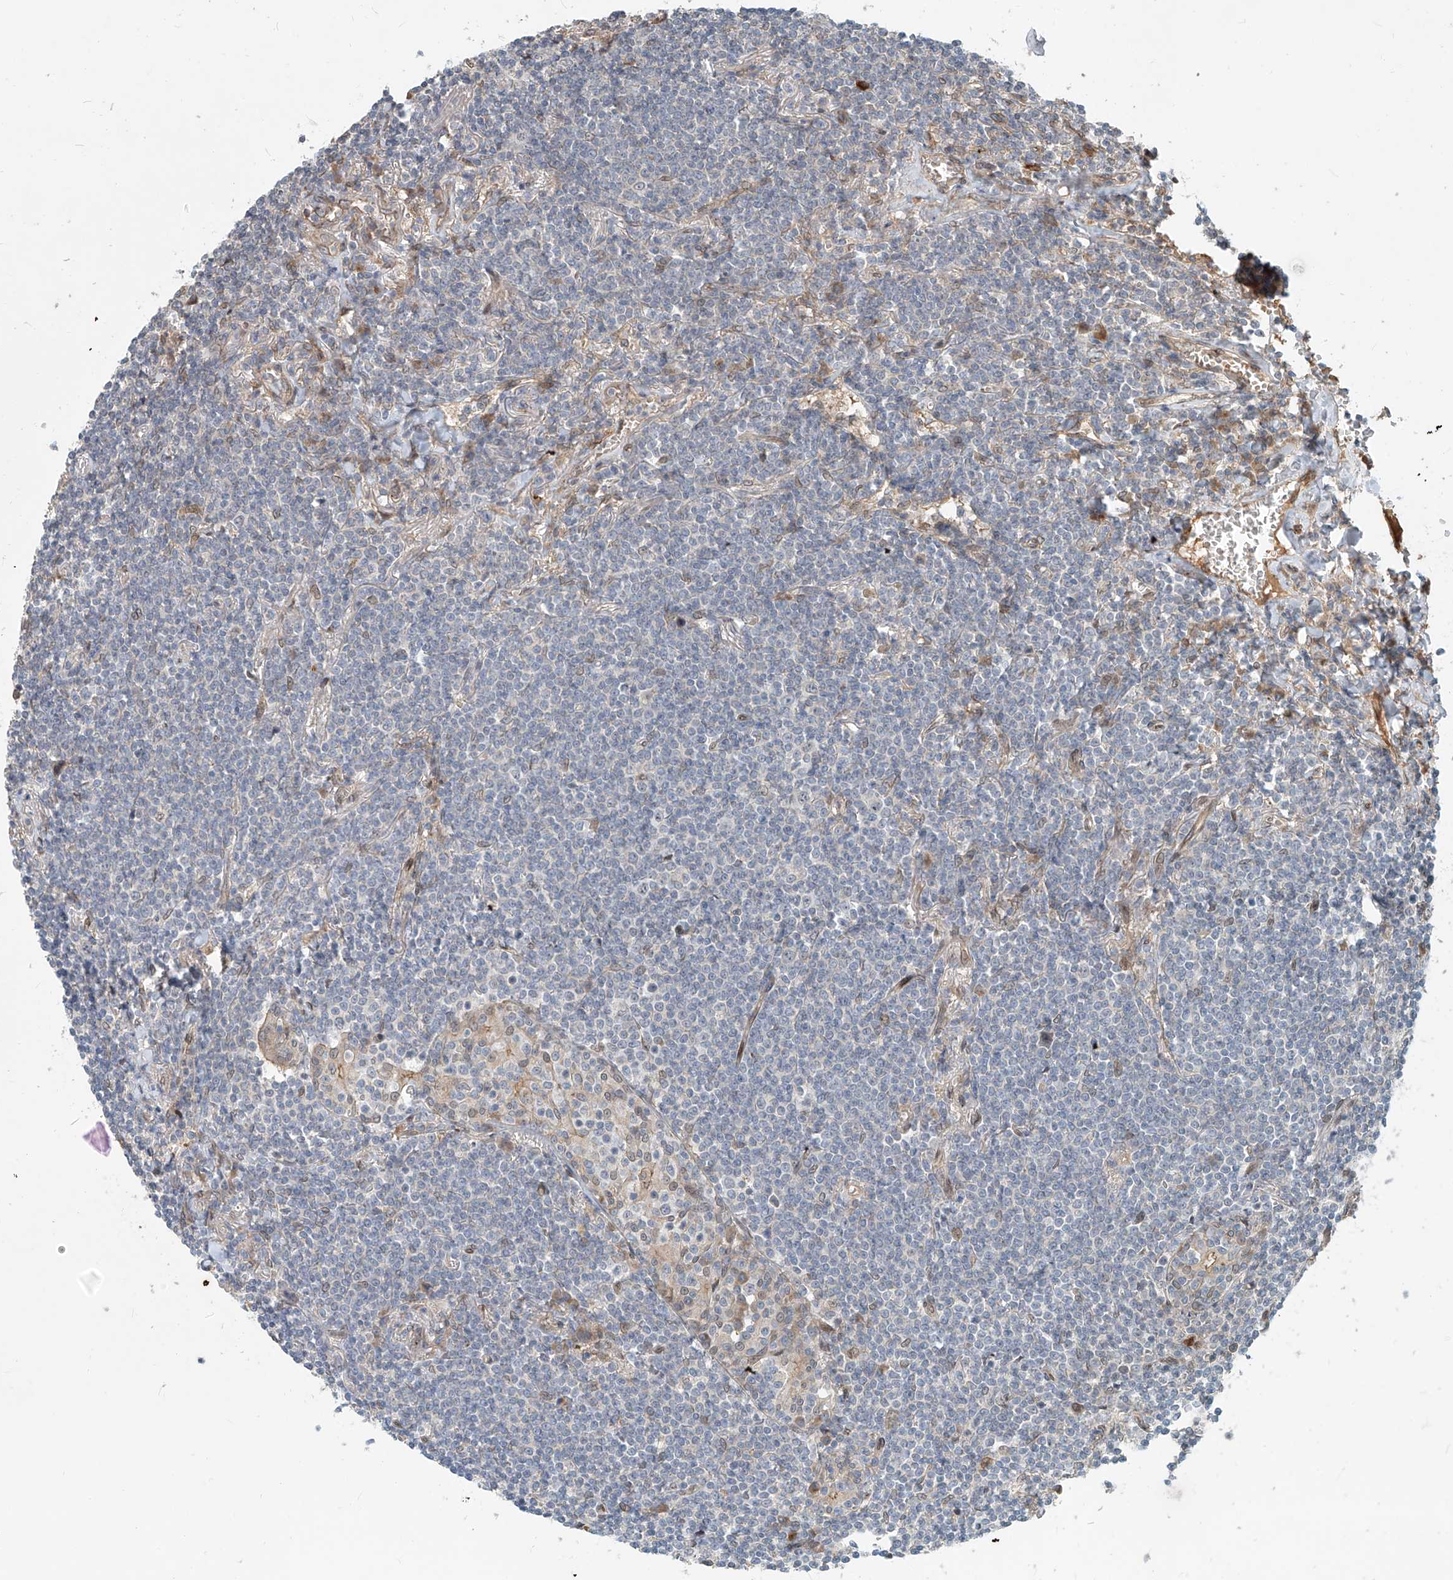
{"staining": {"intensity": "negative", "quantity": "none", "location": "none"}, "tissue": "lymphoma", "cell_type": "Tumor cells", "image_type": "cancer", "snomed": [{"axis": "morphology", "description": "Malignant lymphoma, non-Hodgkin's type, Low grade"}, {"axis": "topography", "description": "Lung"}], "caption": "IHC of human lymphoma exhibits no staining in tumor cells.", "gene": "SASH1", "patient": {"sex": "female", "age": 71}}